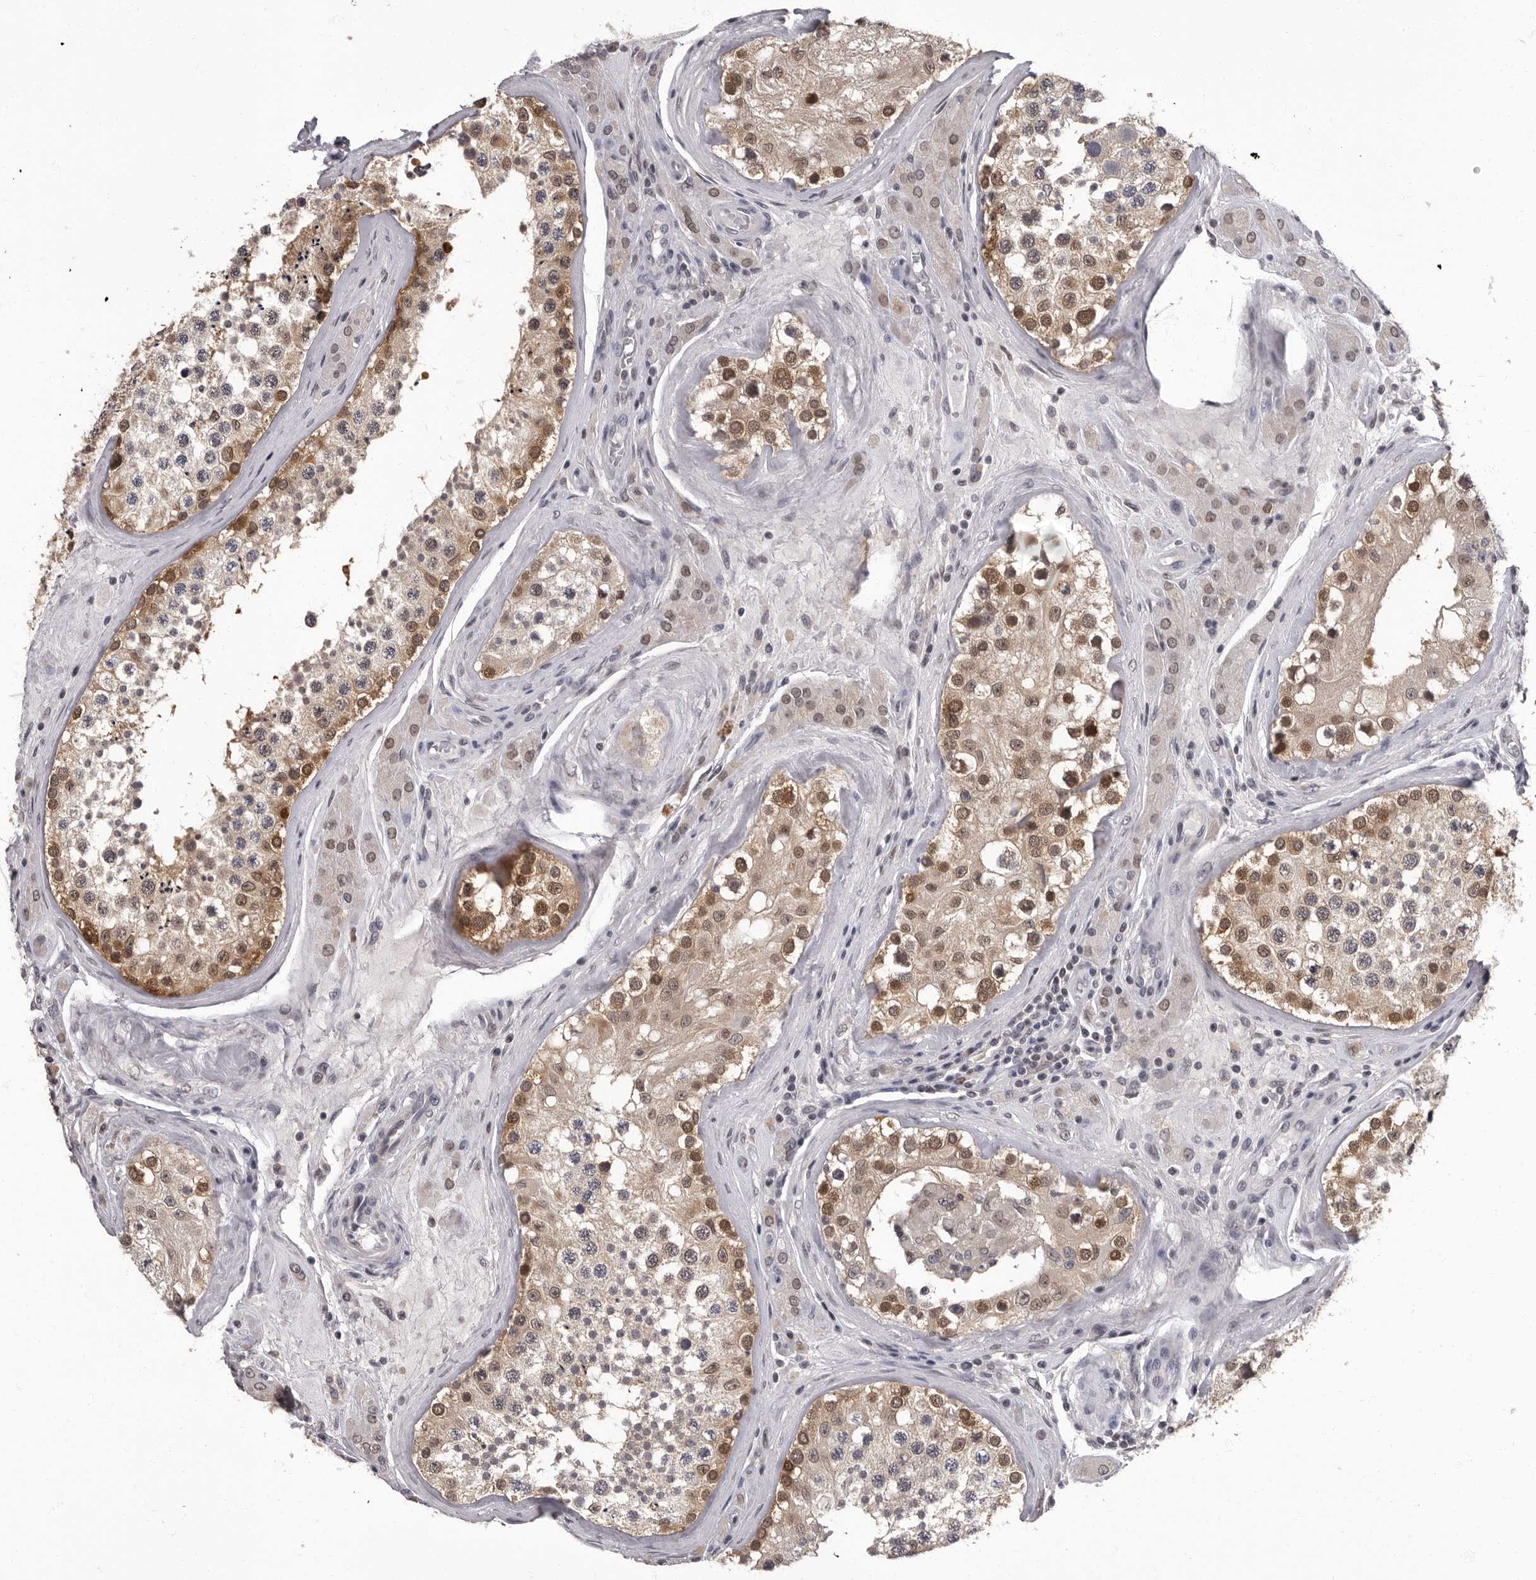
{"staining": {"intensity": "moderate", "quantity": ">75%", "location": "cytoplasmic/membranous,nuclear"}, "tissue": "testis", "cell_type": "Cells in seminiferous ducts", "image_type": "normal", "snomed": [{"axis": "morphology", "description": "Normal tissue, NOS"}, {"axis": "topography", "description": "Testis"}], "caption": "Normal testis exhibits moderate cytoplasmic/membranous,nuclear positivity in approximately >75% of cells in seminiferous ducts, visualized by immunohistochemistry. The staining was performed using DAB (3,3'-diaminobenzidine) to visualize the protein expression in brown, while the nuclei were stained in blue with hematoxylin (Magnification: 20x).", "gene": "C1orf50", "patient": {"sex": "male", "age": 46}}